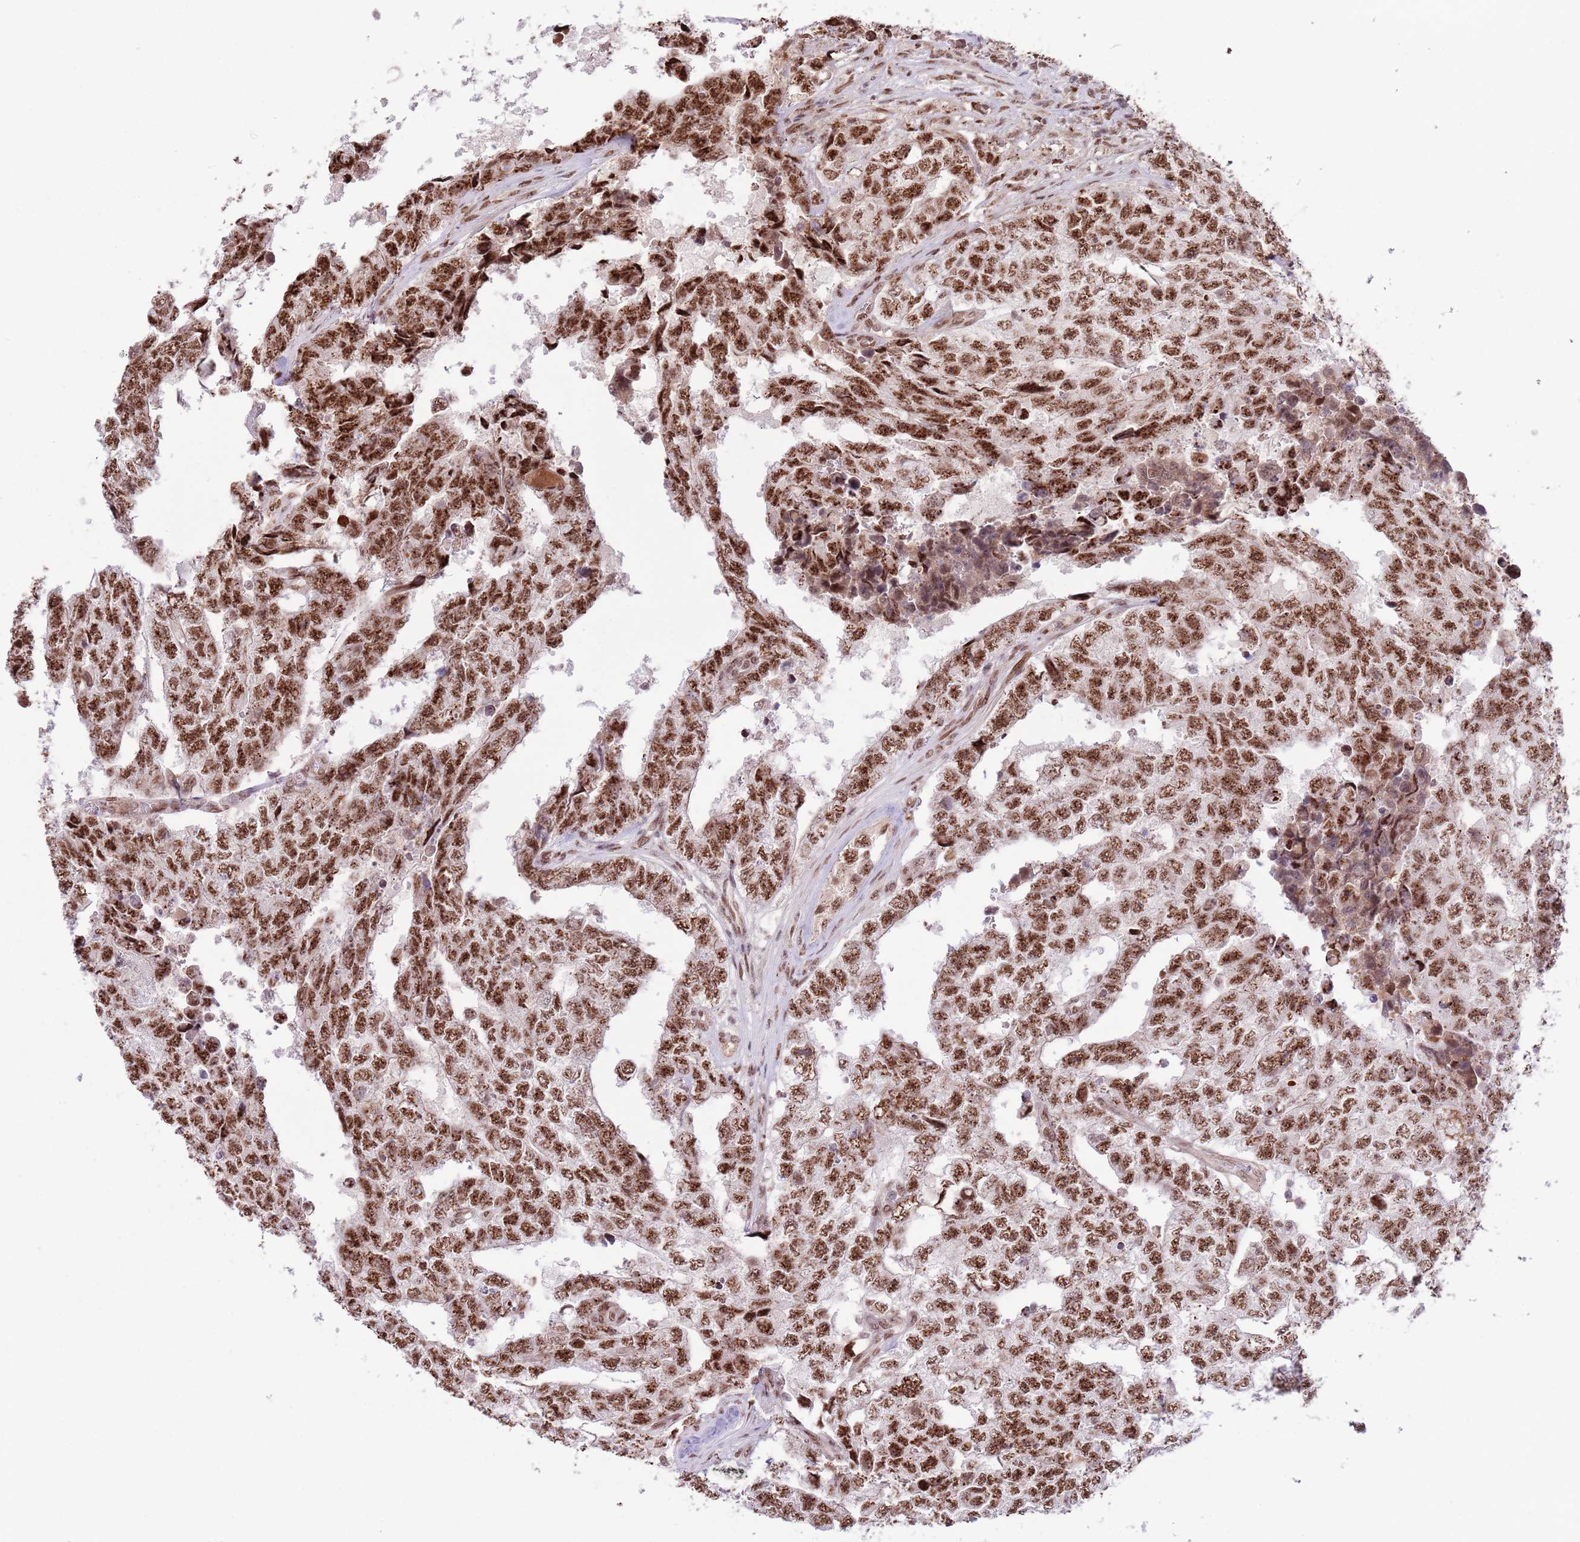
{"staining": {"intensity": "strong", "quantity": ">75%", "location": "nuclear"}, "tissue": "testis cancer", "cell_type": "Tumor cells", "image_type": "cancer", "snomed": [{"axis": "morphology", "description": "Carcinoma, Embryonal, NOS"}, {"axis": "topography", "description": "Testis"}], "caption": "A photomicrograph of human testis cancer stained for a protein shows strong nuclear brown staining in tumor cells. The protein is stained brown, and the nuclei are stained in blue (DAB IHC with brightfield microscopy, high magnification).", "gene": "SIPA1L3", "patient": {"sex": "male", "age": 25}}